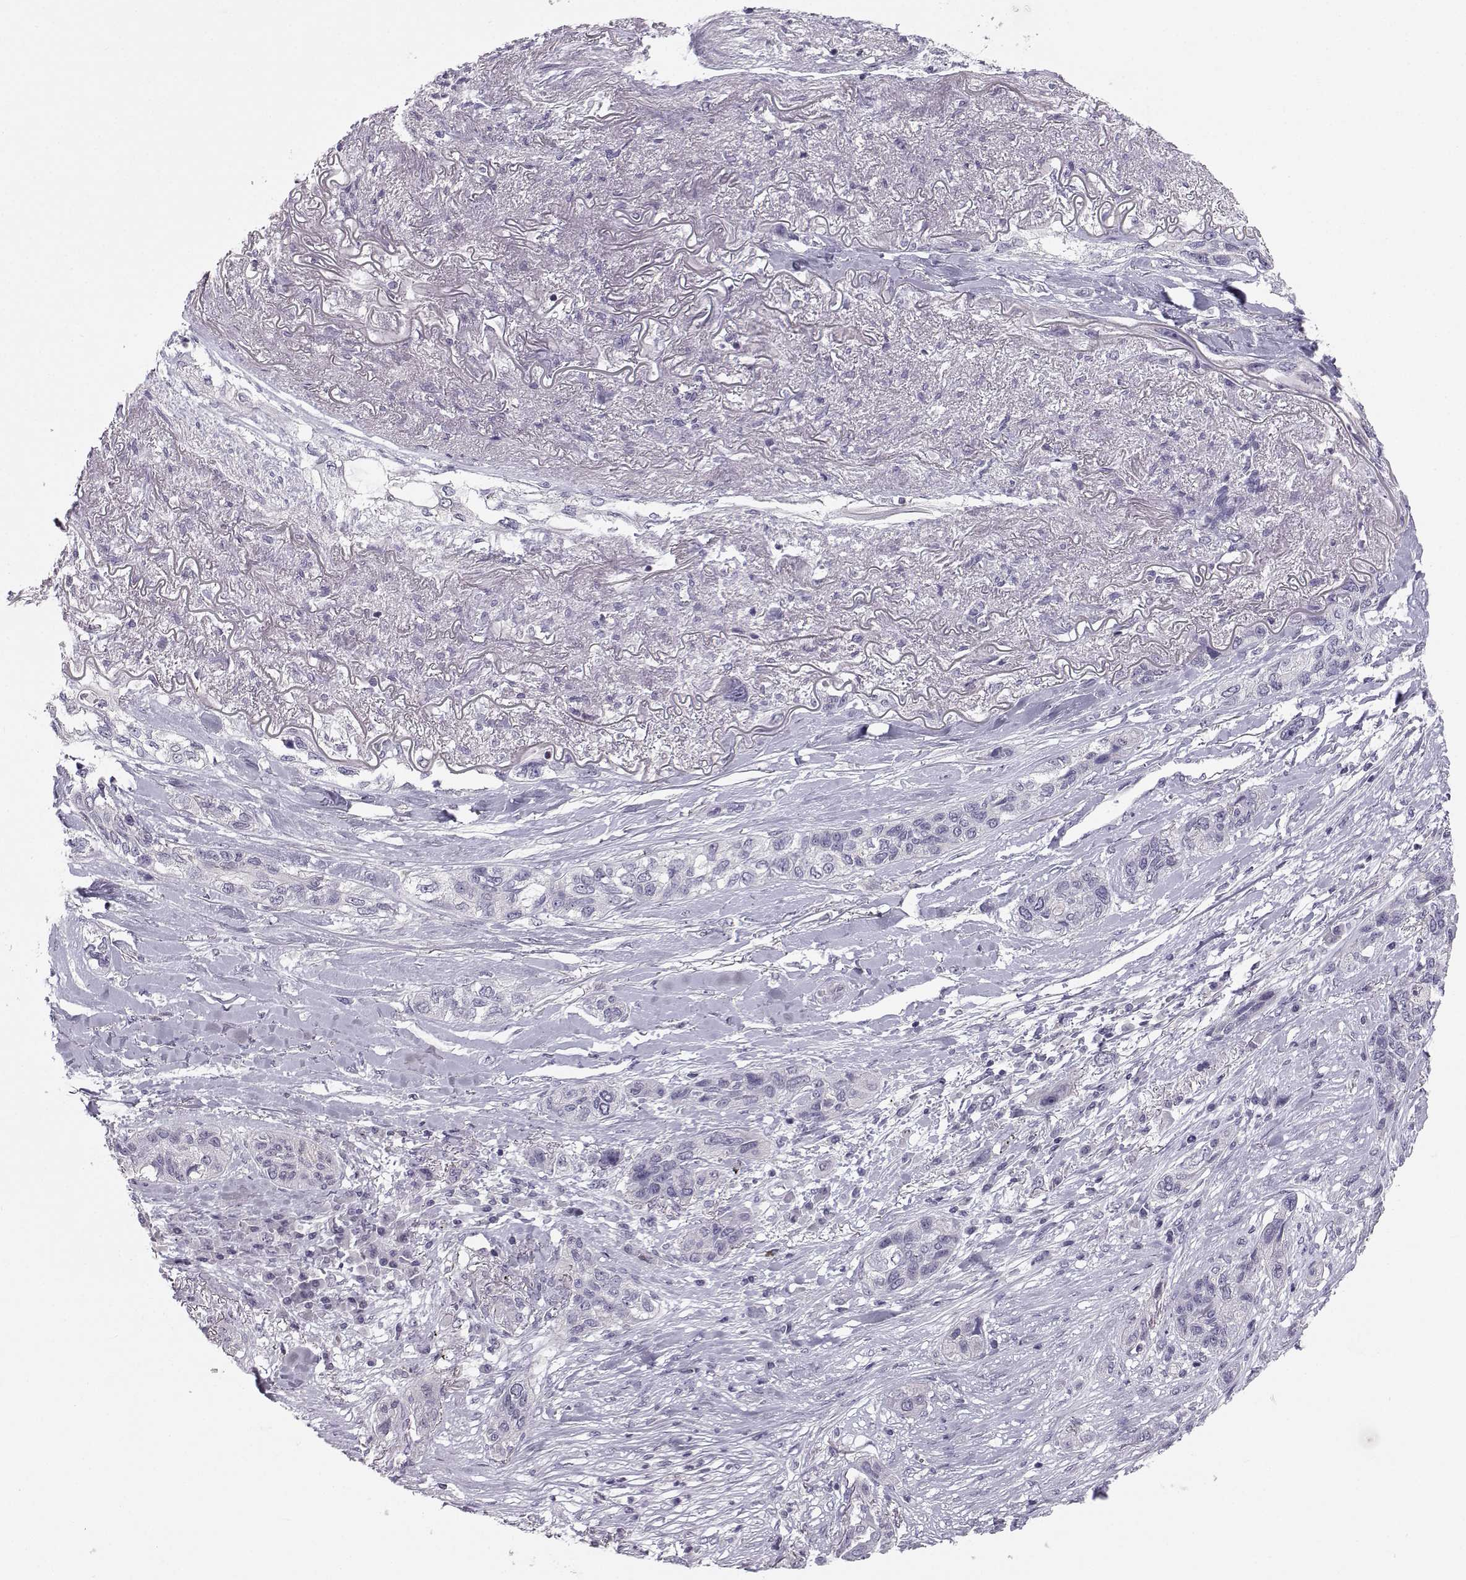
{"staining": {"intensity": "negative", "quantity": "none", "location": "none"}, "tissue": "lung cancer", "cell_type": "Tumor cells", "image_type": "cancer", "snomed": [{"axis": "morphology", "description": "Squamous cell carcinoma, NOS"}, {"axis": "topography", "description": "Lung"}], "caption": "Human lung cancer stained for a protein using IHC shows no positivity in tumor cells.", "gene": "MROH7", "patient": {"sex": "female", "age": 70}}